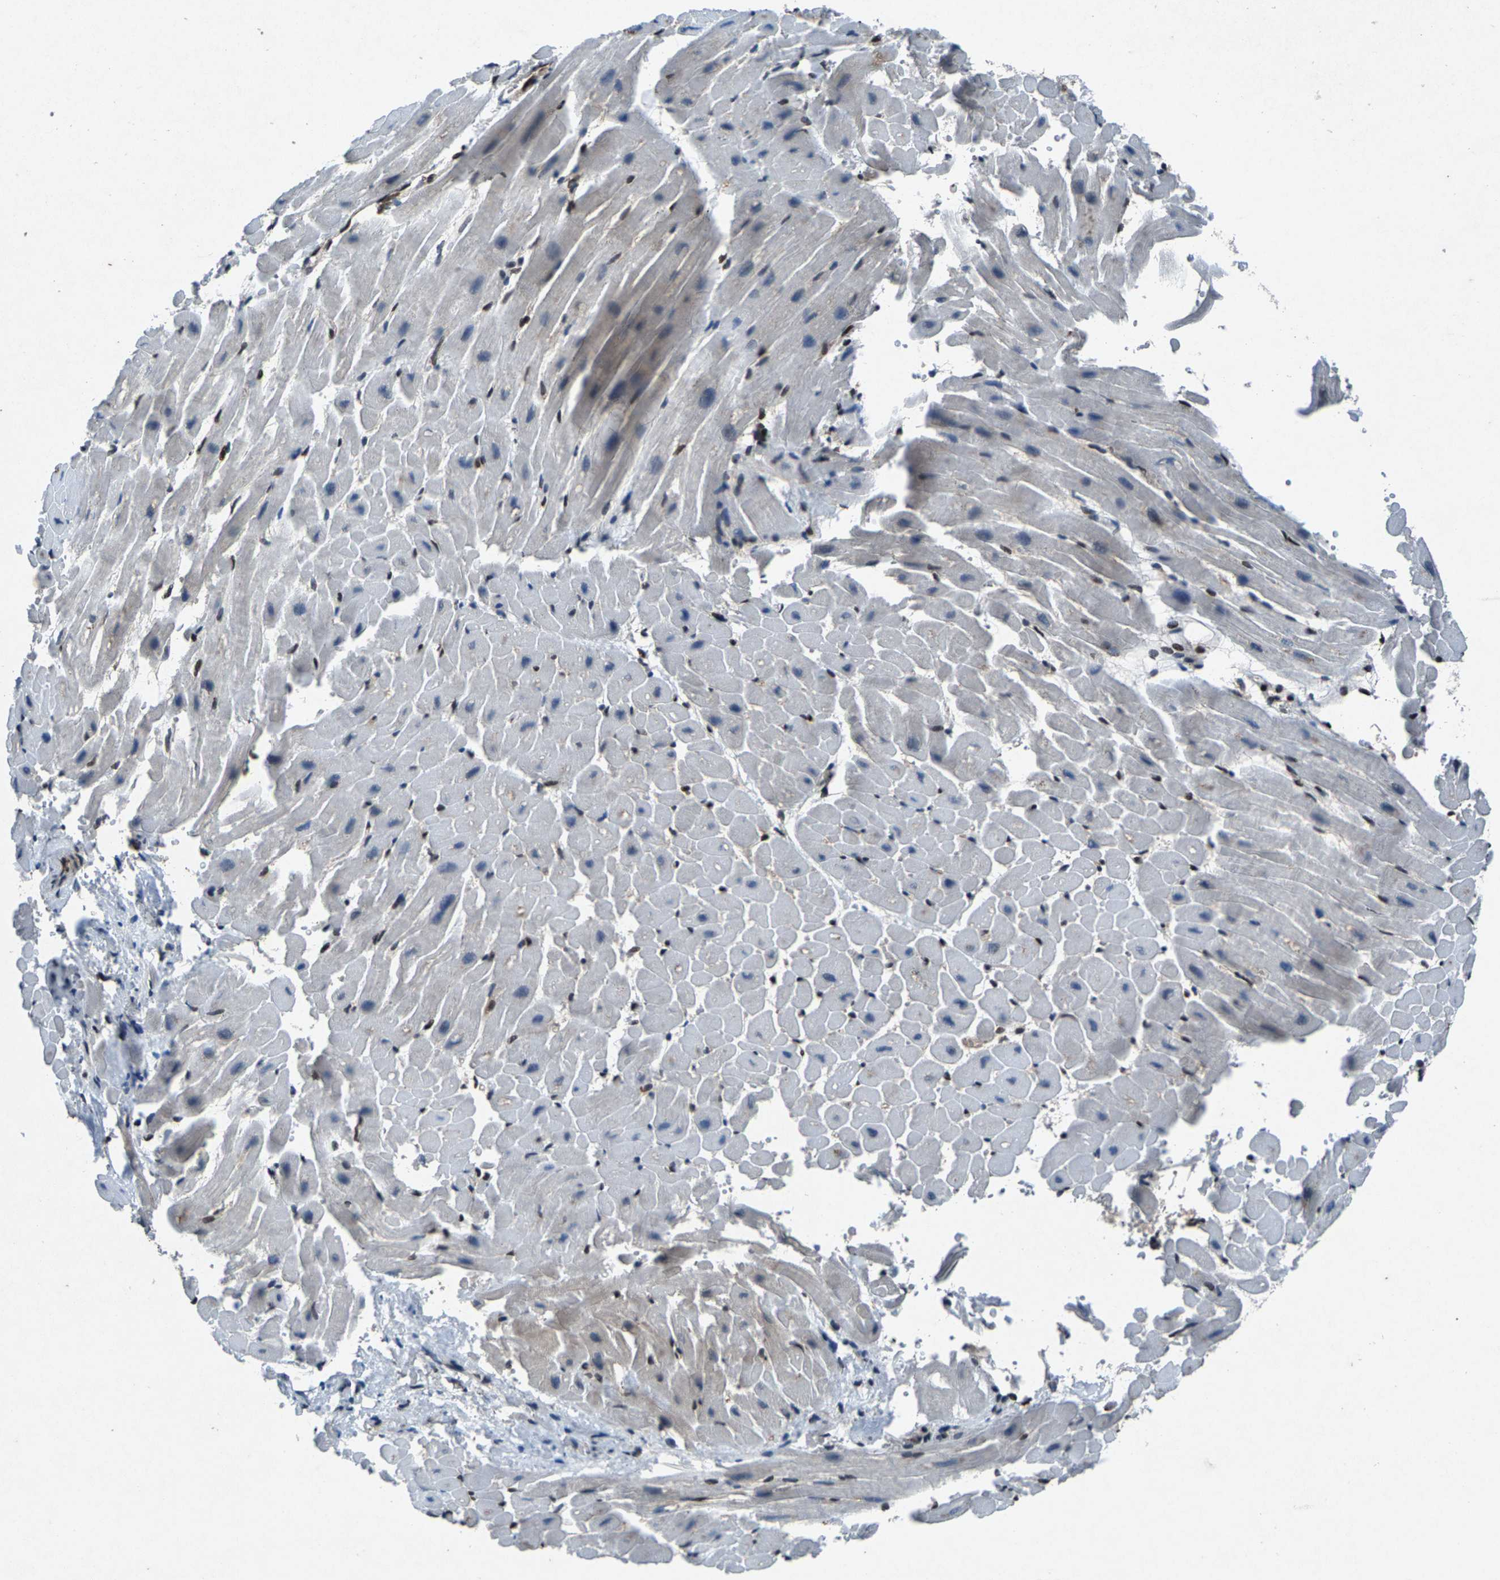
{"staining": {"intensity": "strong", "quantity": "<25%", "location": "cytoplasmic/membranous"}, "tissue": "heart muscle", "cell_type": "Cardiomyocytes", "image_type": "normal", "snomed": [{"axis": "morphology", "description": "Normal tissue, NOS"}, {"axis": "topography", "description": "Heart"}], "caption": "The immunohistochemical stain highlights strong cytoplasmic/membranous expression in cardiomyocytes of benign heart muscle.", "gene": "ATXN3", "patient": {"sex": "male", "age": 45}}